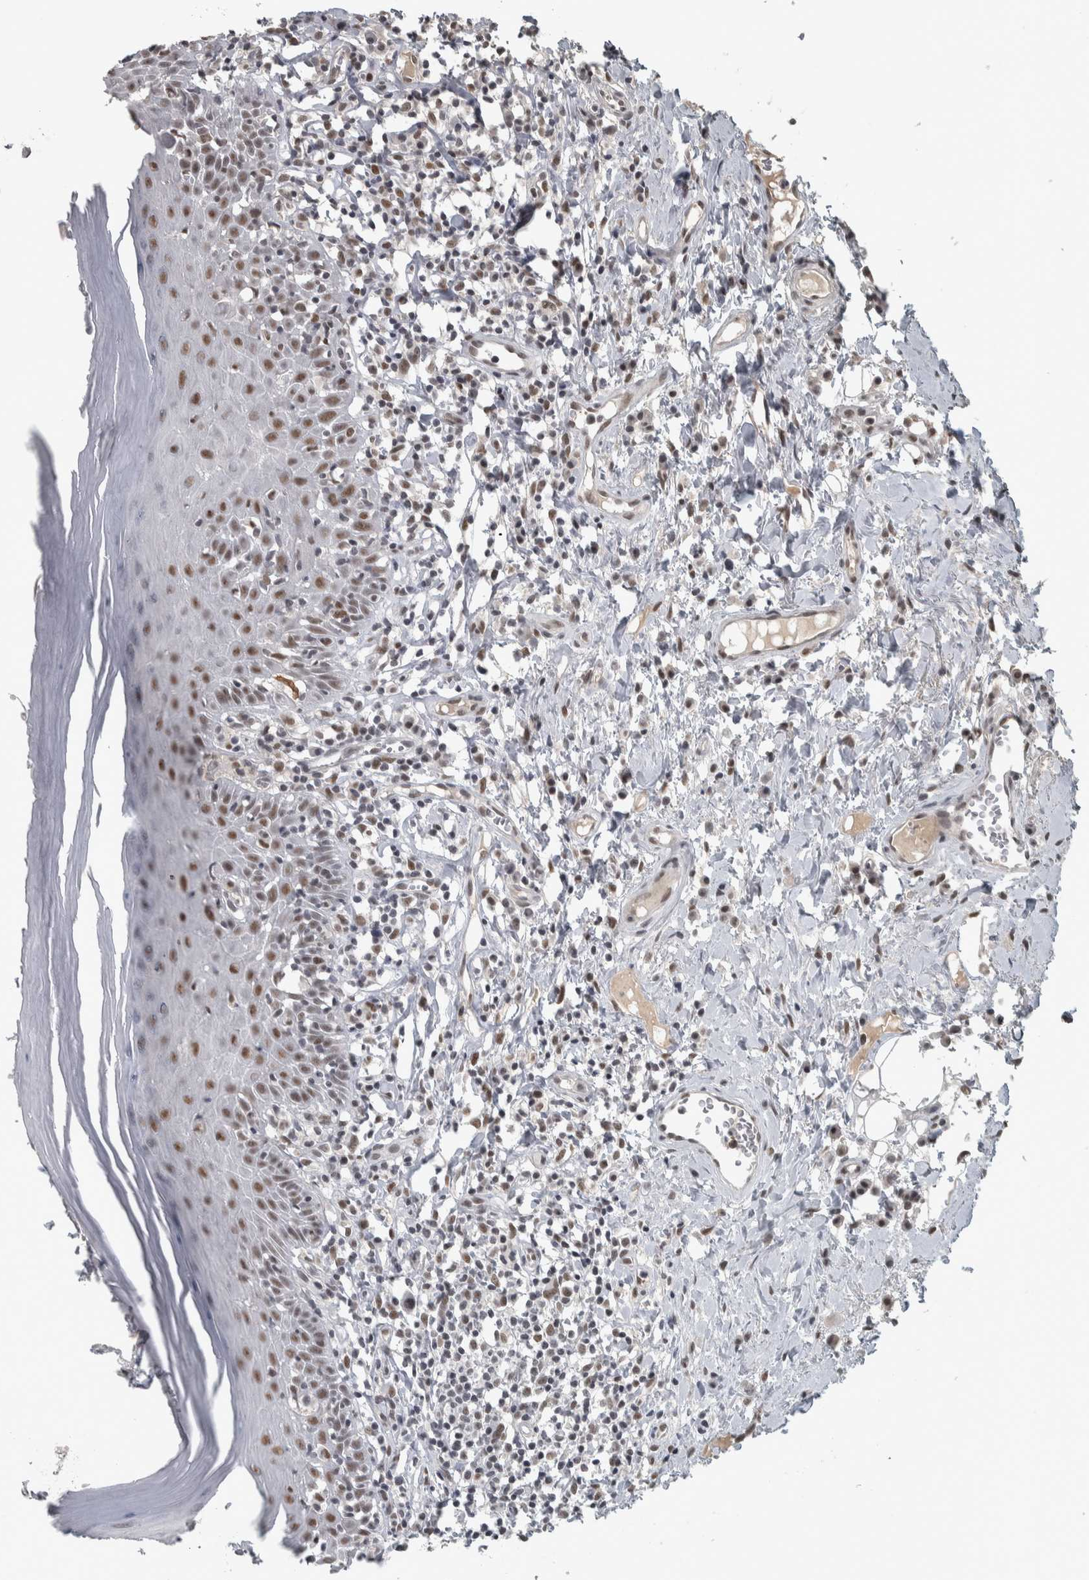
{"staining": {"intensity": "moderate", "quantity": ">75%", "location": "nuclear"}, "tissue": "oral mucosa", "cell_type": "Squamous epithelial cells", "image_type": "normal", "snomed": [{"axis": "morphology", "description": "Normal tissue, NOS"}, {"axis": "topography", "description": "Oral tissue"}], "caption": "Oral mucosa stained with DAB immunohistochemistry (IHC) exhibits medium levels of moderate nuclear expression in about >75% of squamous epithelial cells.", "gene": "DDX42", "patient": {"sex": "male", "age": 82}}